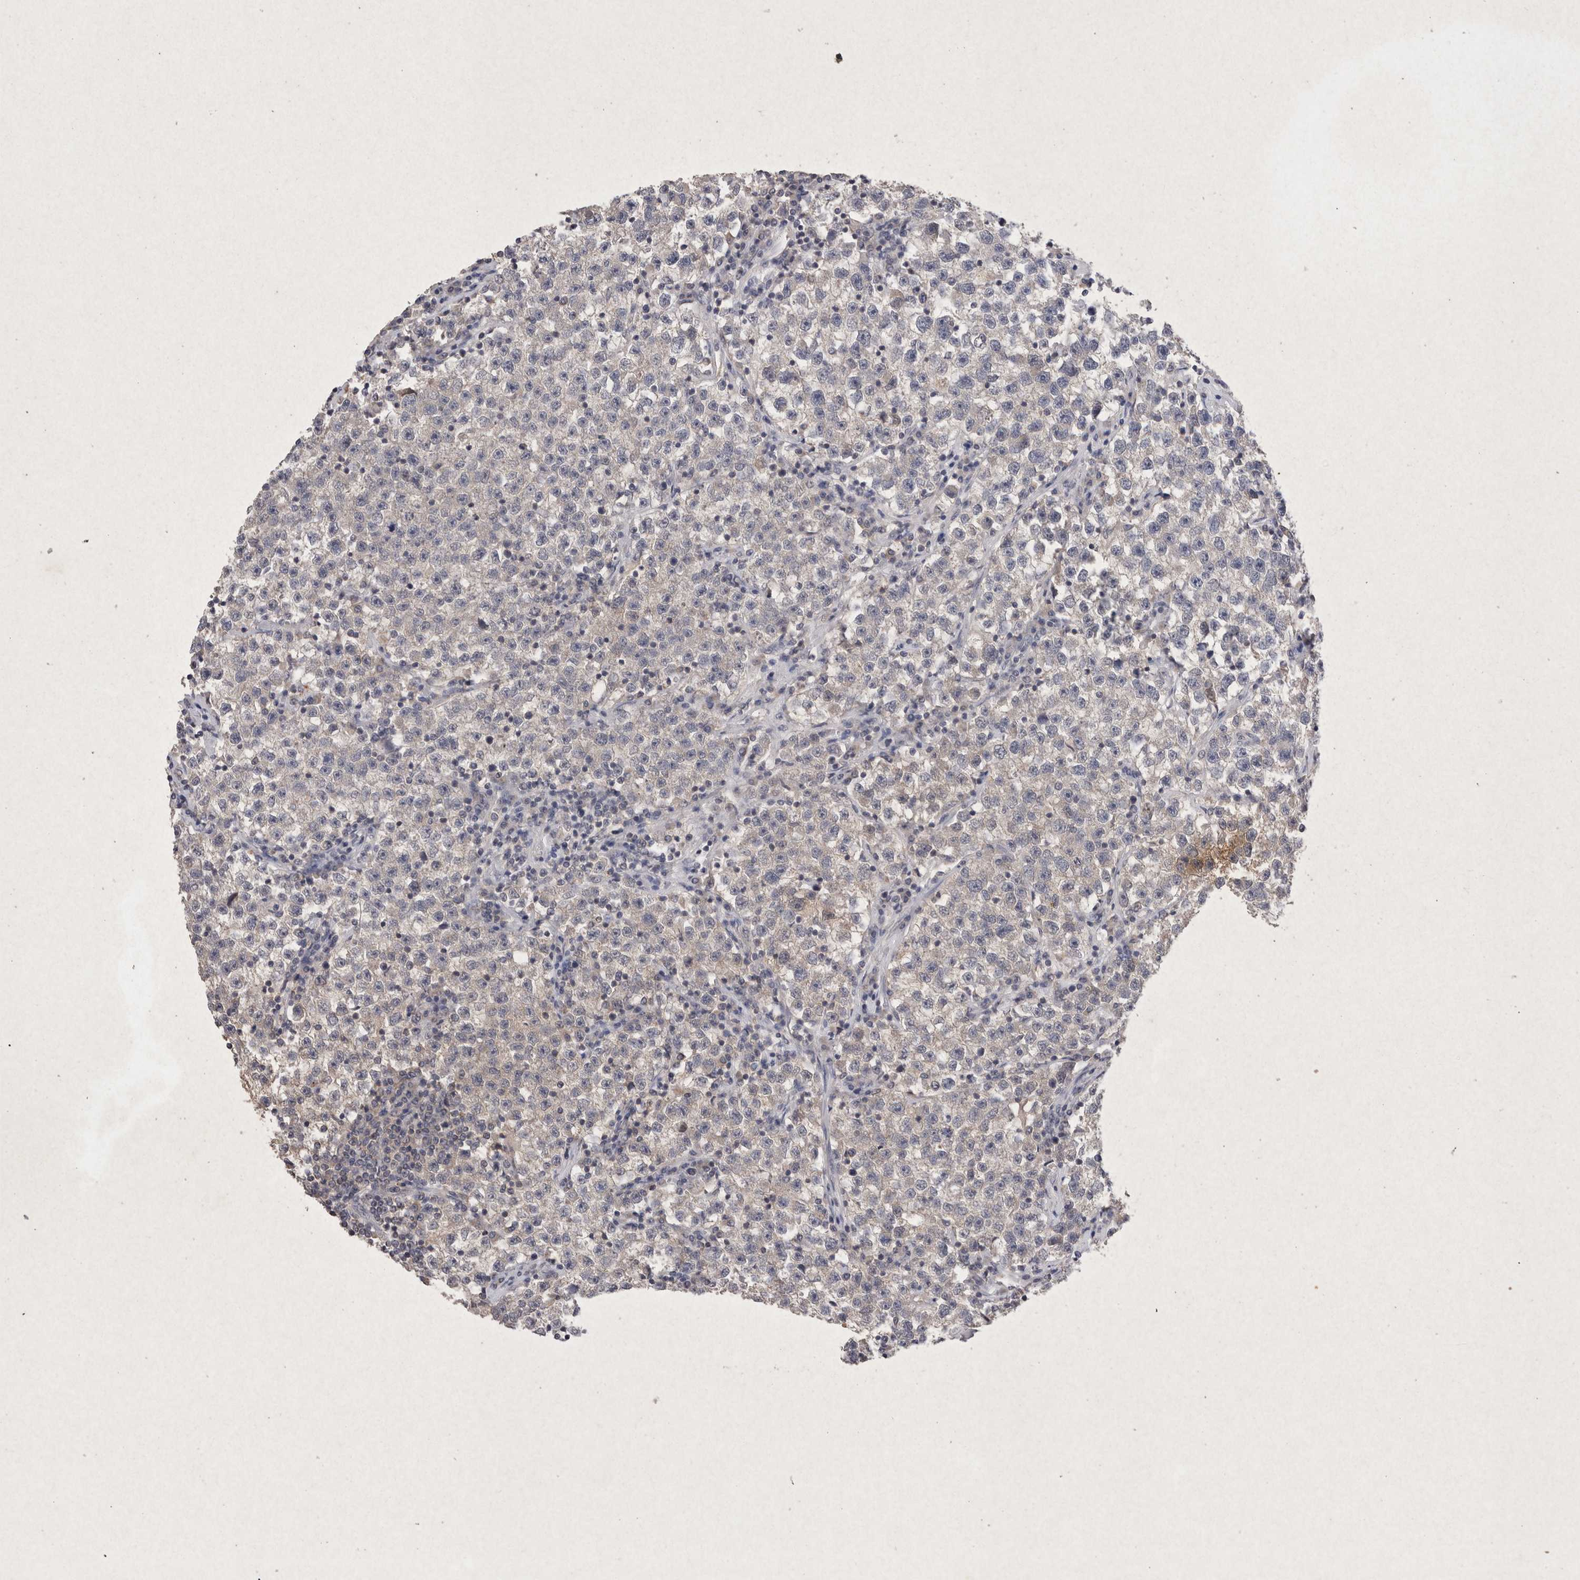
{"staining": {"intensity": "negative", "quantity": "none", "location": "none"}, "tissue": "testis cancer", "cell_type": "Tumor cells", "image_type": "cancer", "snomed": [{"axis": "morphology", "description": "Seminoma, NOS"}, {"axis": "topography", "description": "Testis"}], "caption": "Immunohistochemistry (IHC) histopathology image of neoplastic tissue: human testis seminoma stained with DAB (3,3'-diaminobenzidine) demonstrates no significant protein staining in tumor cells.", "gene": "RASSF3", "patient": {"sex": "male", "age": 22}}